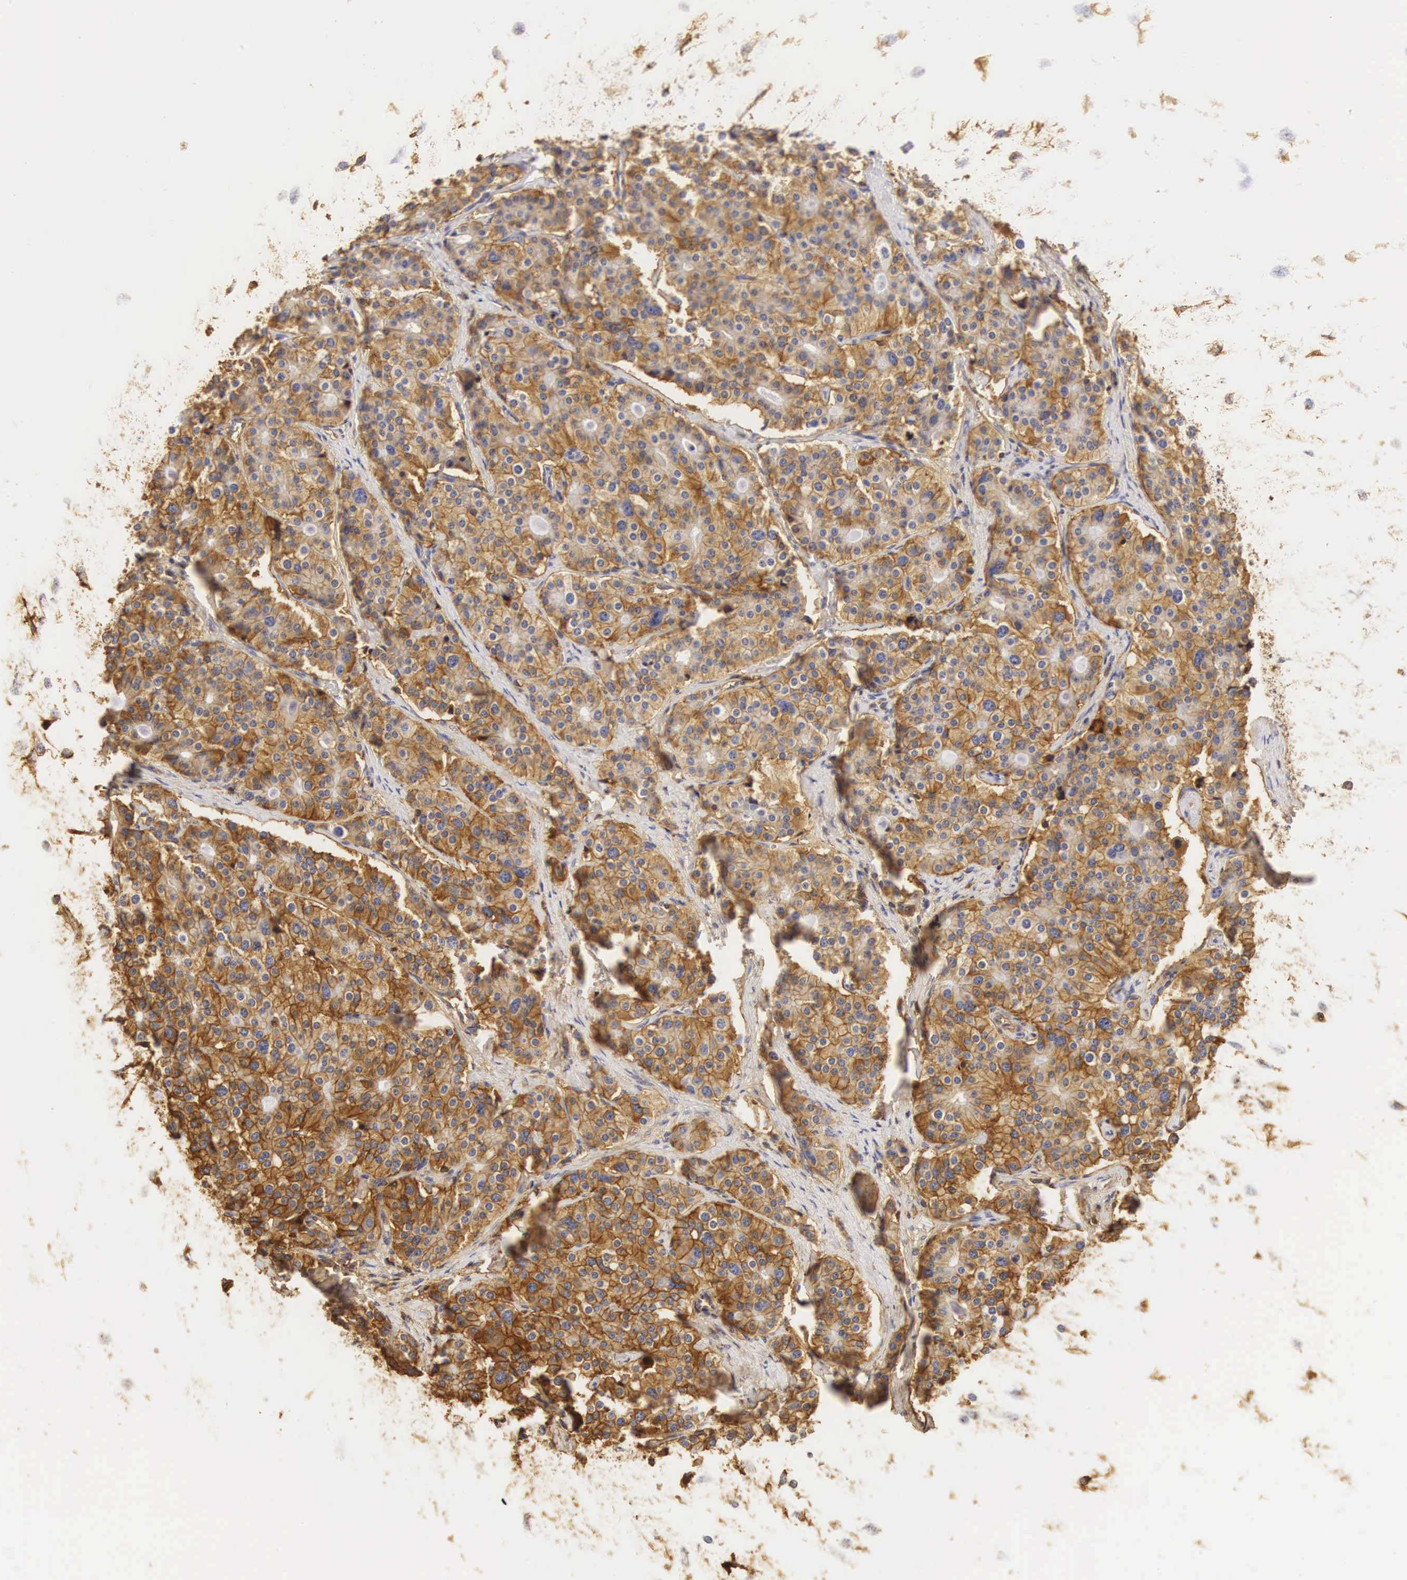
{"staining": {"intensity": "moderate", "quantity": ">75%", "location": "cytoplasmic/membranous"}, "tissue": "carcinoid", "cell_type": "Tumor cells", "image_type": "cancer", "snomed": [{"axis": "morphology", "description": "Carcinoid, malignant, NOS"}, {"axis": "topography", "description": "Small intestine"}], "caption": "A brown stain highlights moderate cytoplasmic/membranous positivity of a protein in human carcinoid tumor cells.", "gene": "CD99", "patient": {"sex": "male", "age": 63}}